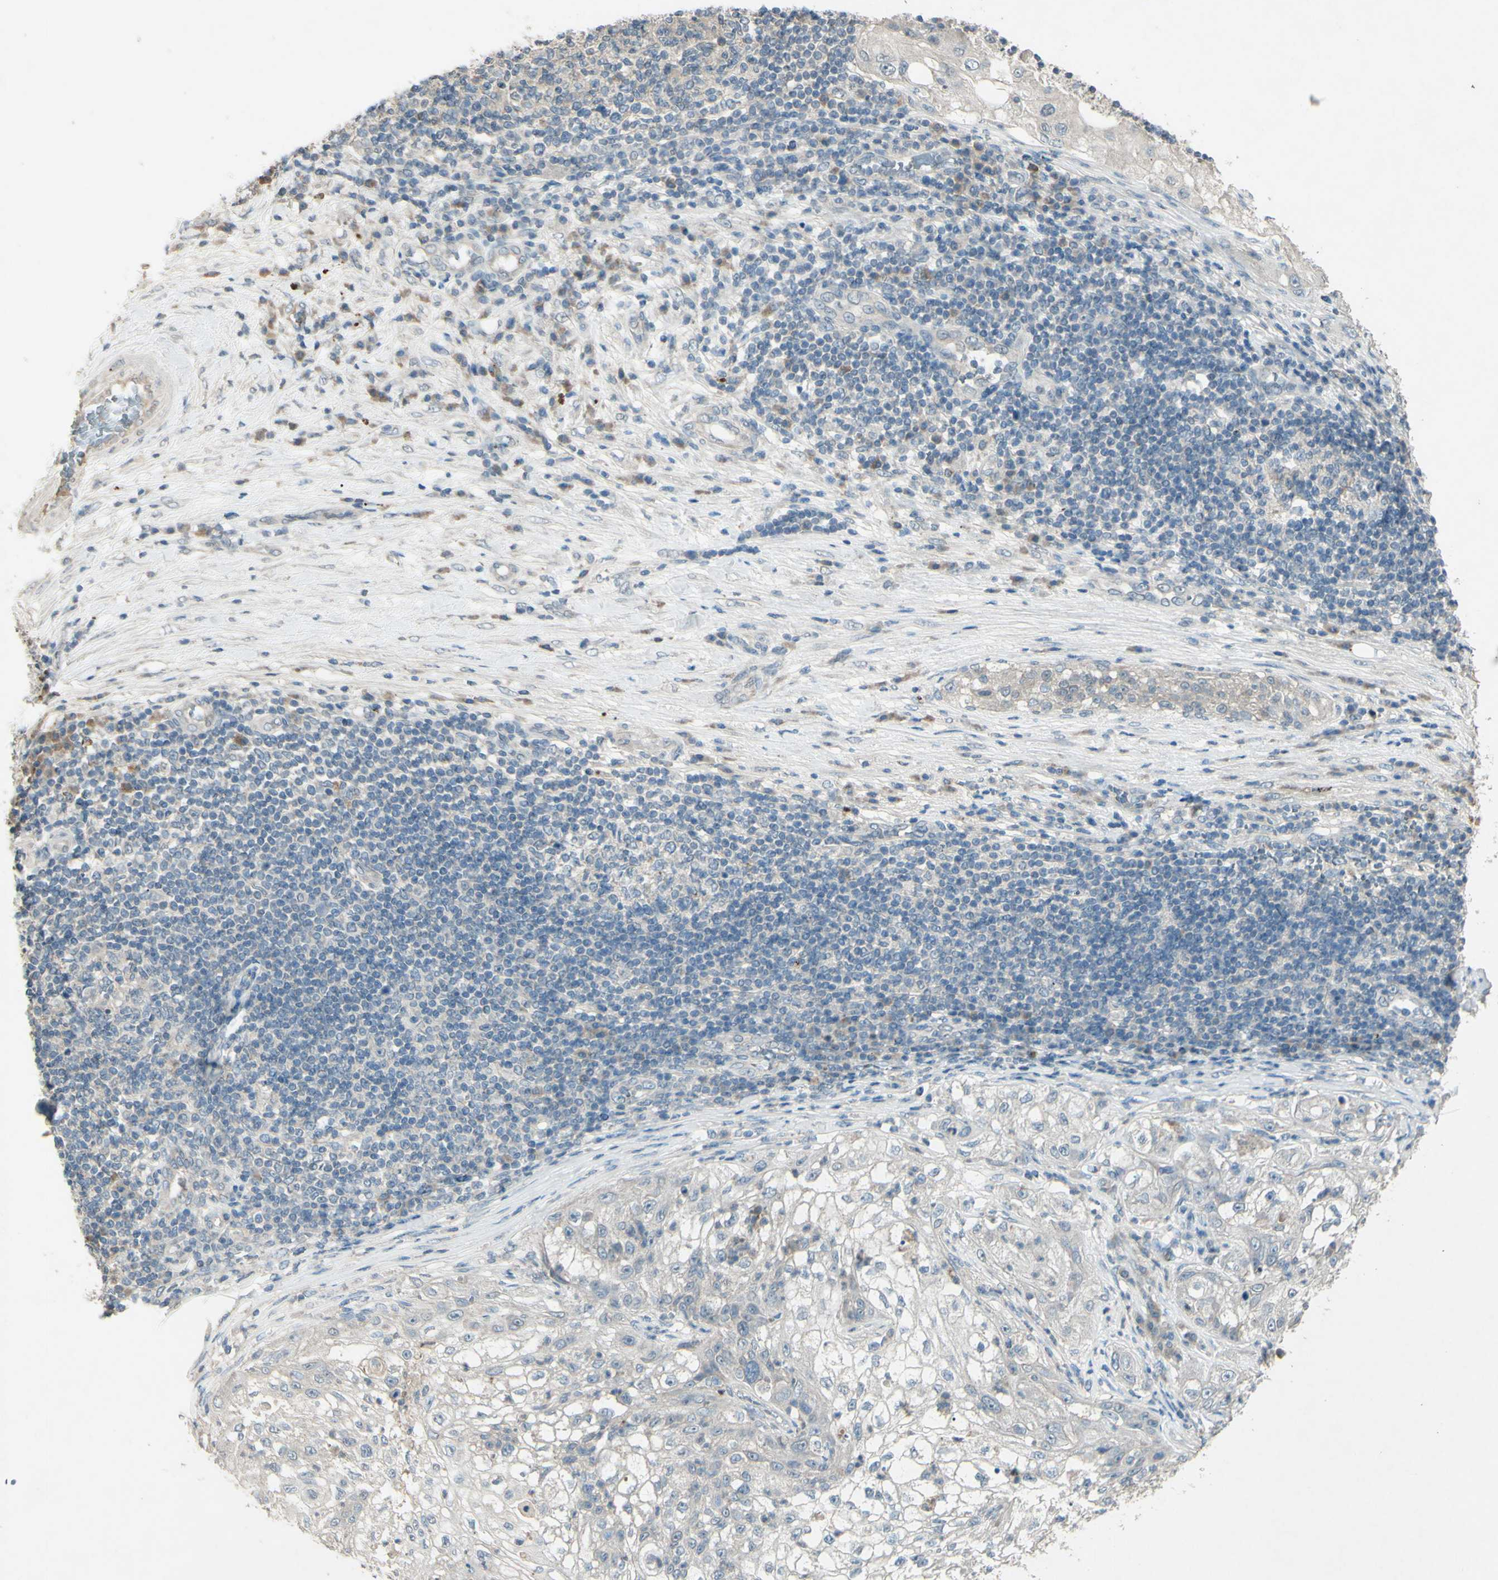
{"staining": {"intensity": "negative", "quantity": "none", "location": "none"}, "tissue": "lung cancer", "cell_type": "Tumor cells", "image_type": "cancer", "snomed": [{"axis": "morphology", "description": "Inflammation, NOS"}, {"axis": "morphology", "description": "Squamous cell carcinoma, NOS"}, {"axis": "topography", "description": "Lymph node"}, {"axis": "topography", "description": "Soft tissue"}, {"axis": "topography", "description": "Lung"}], "caption": "DAB (3,3'-diaminobenzidine) immunohistochemical staining of lung cancer displays no significant positivity in tumor cells.", "gene": "TIMM21", "patient": {"sex": "male", "age": 66}}